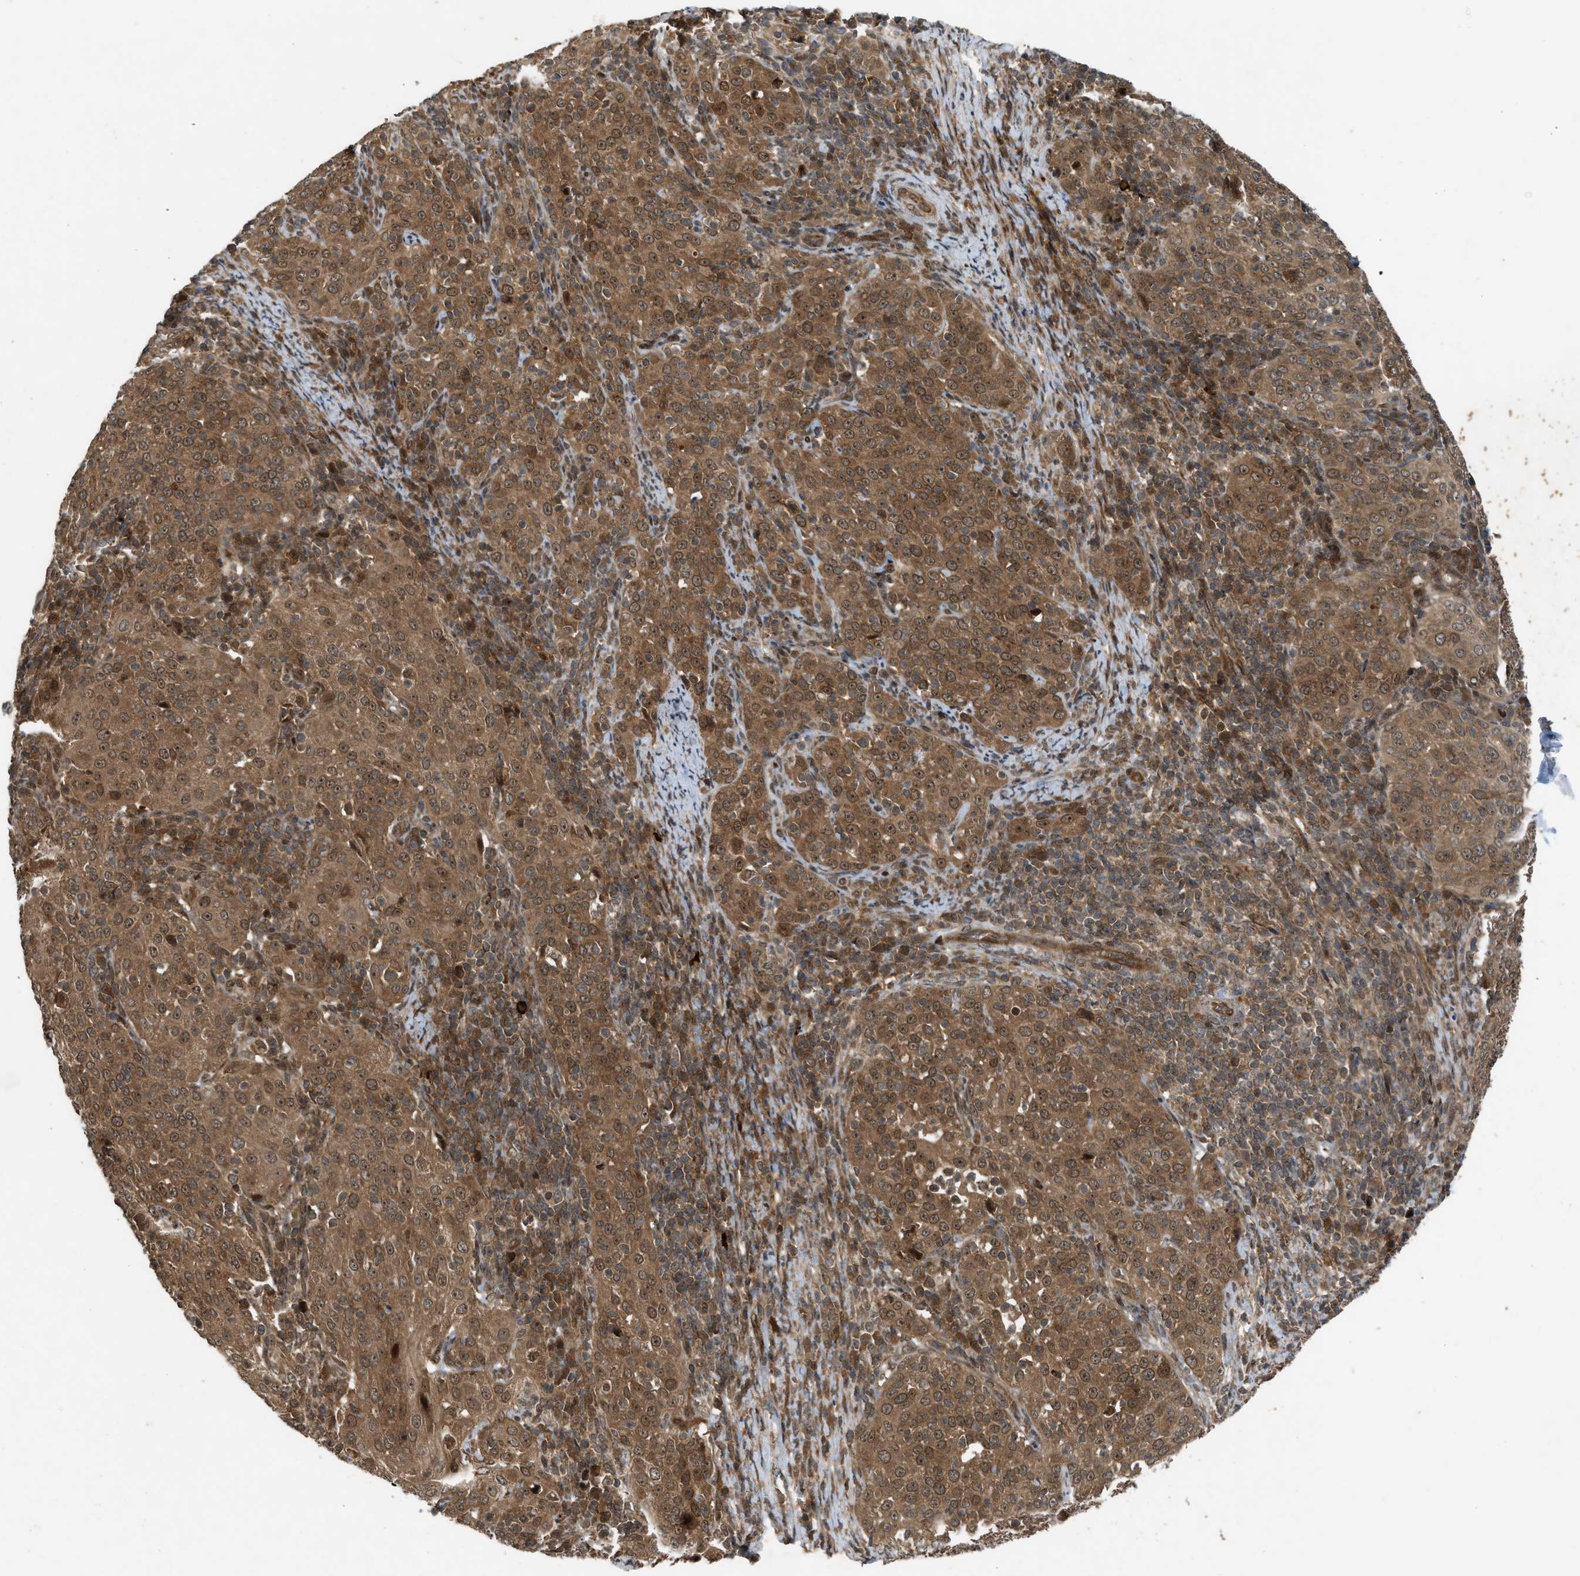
{"staining": {"intensity": "moderate", "quantity": ">75%", "location": "cytoplasmic/membranous,nuclear"}, "tissue": "cervical cancer", "cell_type": "Tumor cells", "image_type": "cancer", "snomed": [{"axis": "morphology", "description": "Squamous cell carcinoma, NOS"}, {"axis": "topography", "description": "Cervix"}], "caption": "Protein expression by immunohistochemistry reveals moderate cytoplasmic/membranous and nuclear staining in approximately >75% of tumor cells in squamous cell carcinoma (cervical).", "gene": "TXNL1", "patient": {"sex": "female", "age": 51}}